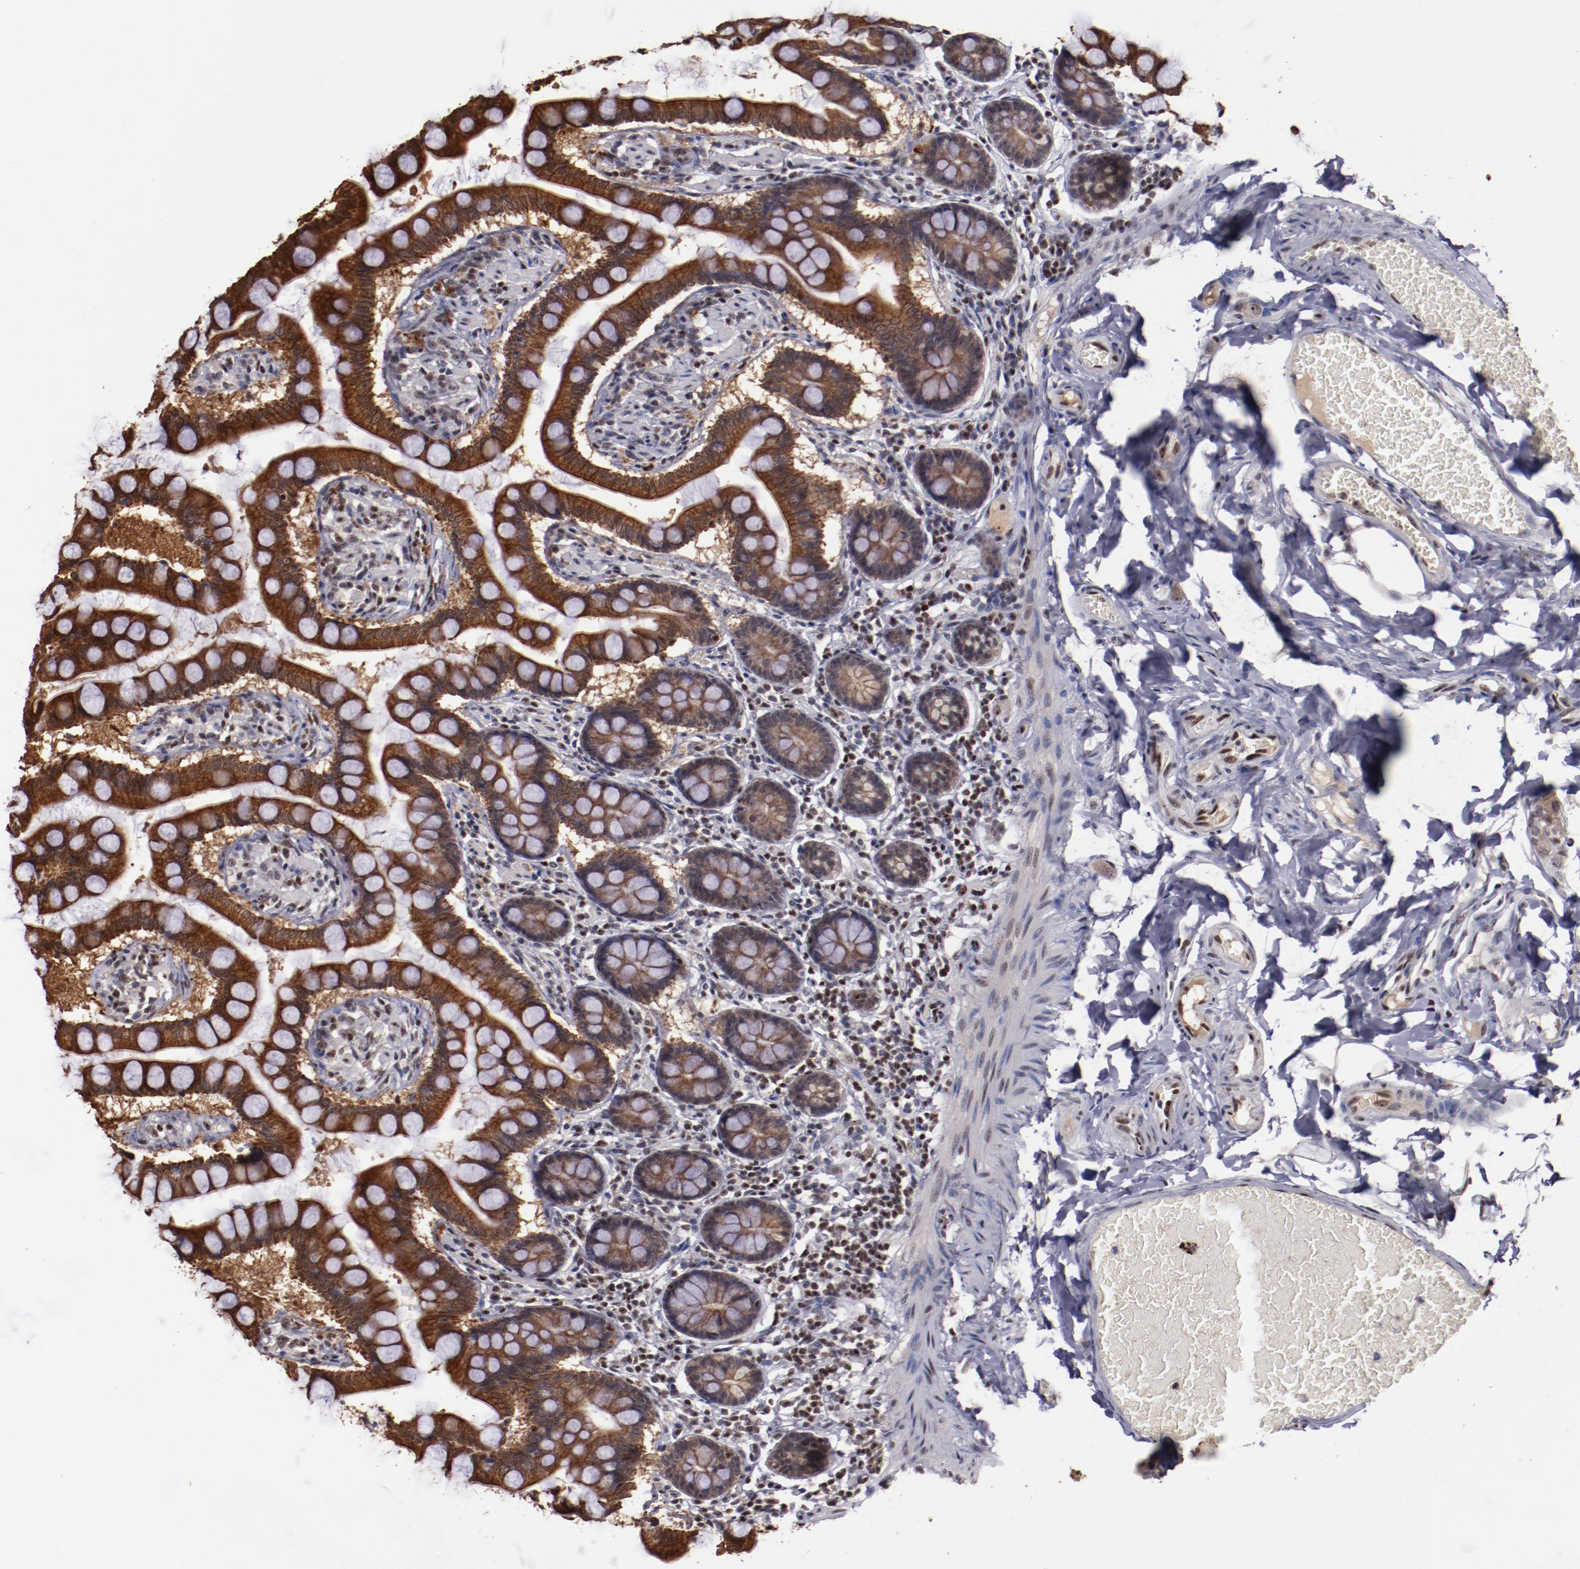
{"staining": {"intensity": "moderate", "quantity": ">75%", "location": "cytoplasmic/membranous,nuclear"}, "tissue": "small intestine", "cell_type": "Glandular cells", "image_type": "normal", "snomed": [{"axis": "morphology", "description": "Normal tissue, NOS"}, {"axis": "topography", "description": "Small intestine"}], "caption": "Immunohistochemistry (DAB (3,3'-diaminobenzidine)) staining of benign small intestine demonstrates moderate cytoplasmic/membranous,nuclear protein staining in approximately >75% of glandular cells.", "gene": "DDX24", "patient": {"sex": "male", "age": 41}}